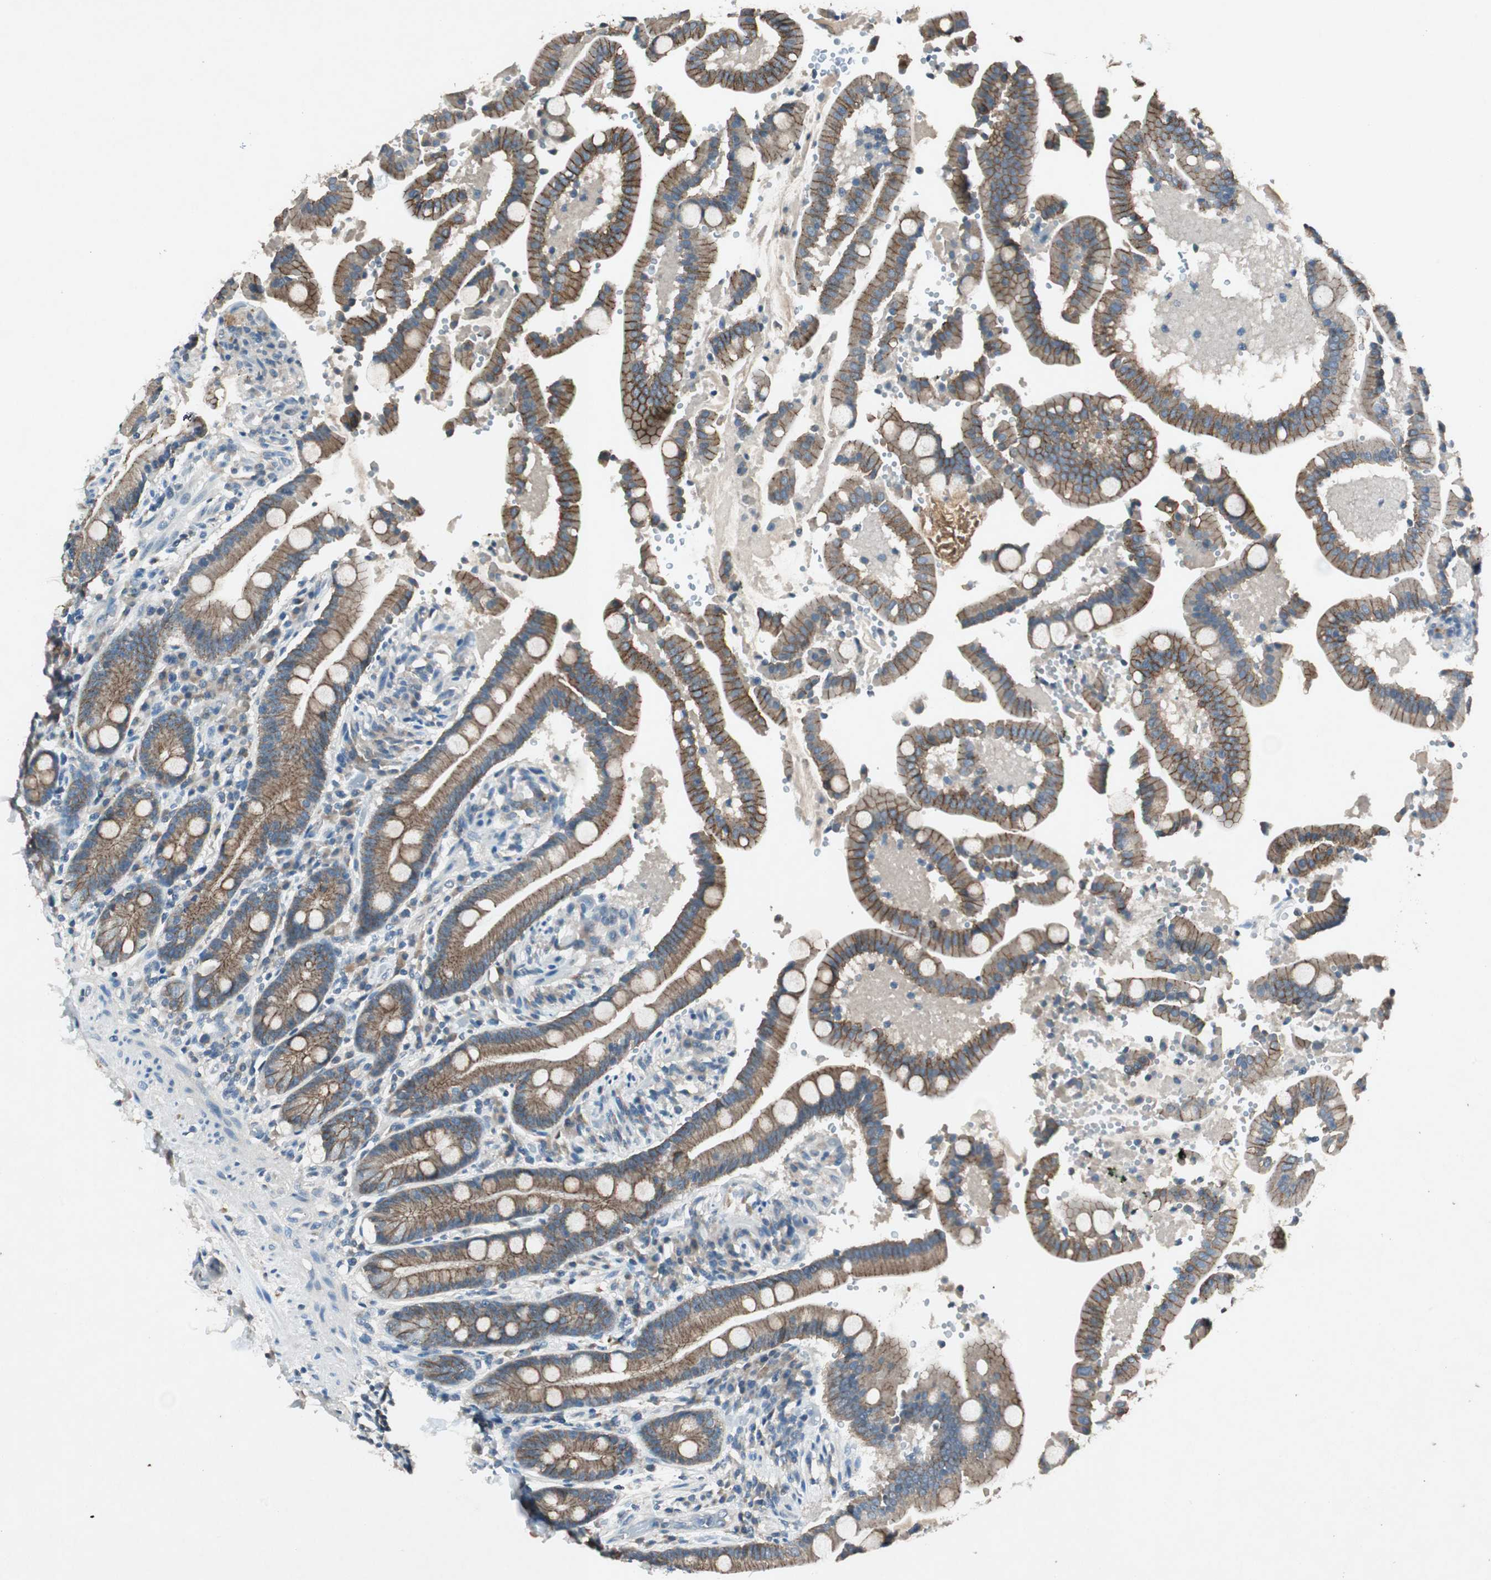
{"staining": {"intensity": "moderate", "quantity": ">75%", "location": "cytoplasmic/membranous"}, "tissue": "duodenum", "cell_type": "Glandular cells", "image_type": "normal", "snomed": [{"axis": "morphology", "description": "Normal tissue, NOS"}, {"axis": "topography", "description": "Small intestine, NOS"}], "caption": "Immunohistochemical staining of unremarkable duodenum displays medium levels of moderate cytoplasmic/membranous positivity in about >75% of glandular cells.", "gene": "NKAIN1", "patient": {"sex": "female", "age": 71}}